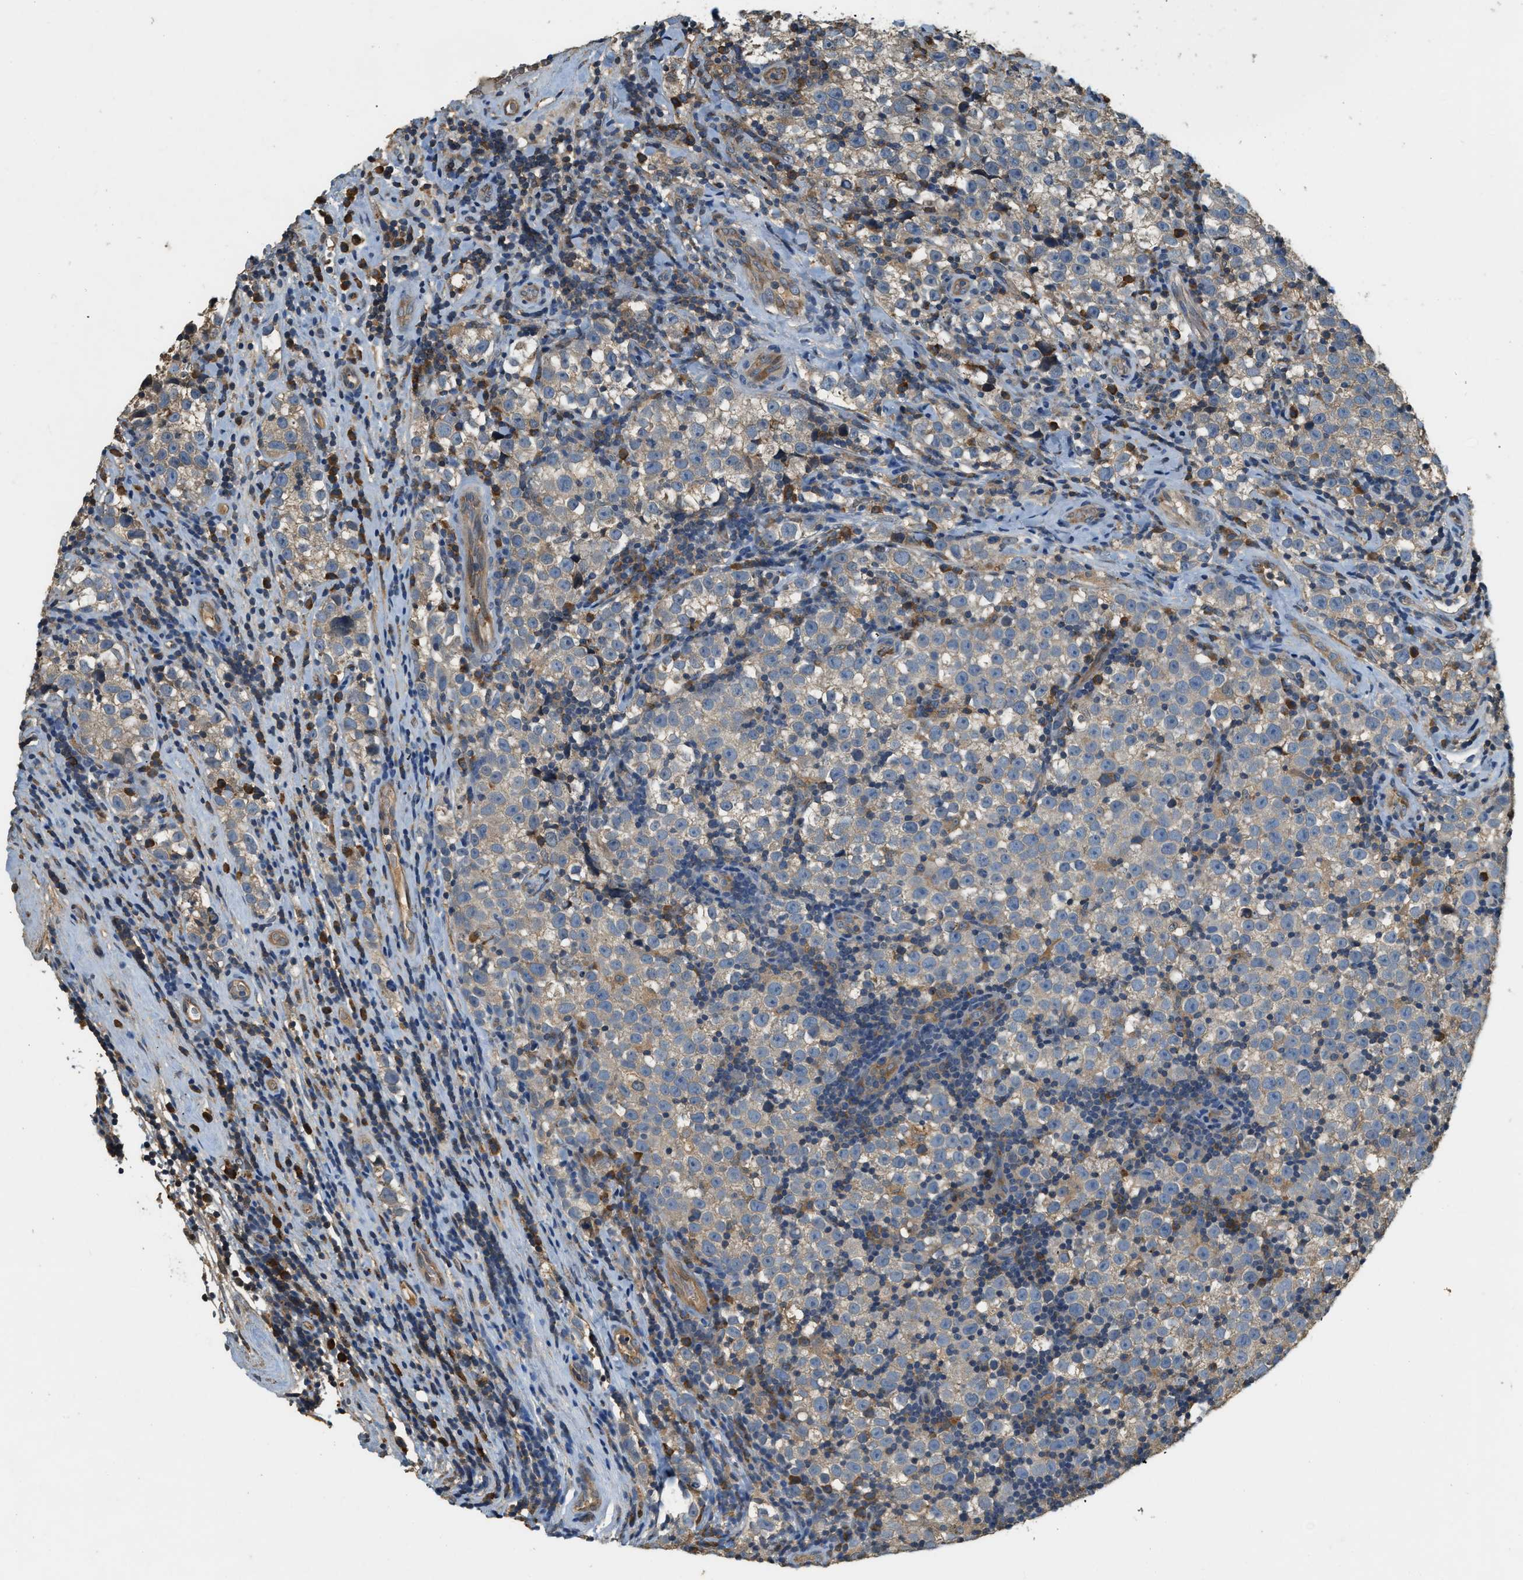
{"staining": {"intensity": "weak", "quantity": "<25%", "location": "cytoplasmic/membranous"}, "tissue": "testis cancer", "cell_type": "Tumor cells", "image_type": "cancer", "snomed": [{"axis": "morphology", "description": "Normal tissue, NOS"}, {"axis": "morphology", "description": "Seminoma, NOS"}, {"axis": "topography", "description": "Testis"}], "caption": "DAB immunohistochemical staining of seminoma (testis) displays no significant staining in tumor cells. (DAB immunohistochemistry, high magnification).", "gene": "CFLAR", "patient": {"sex": "male", "age": 43}}